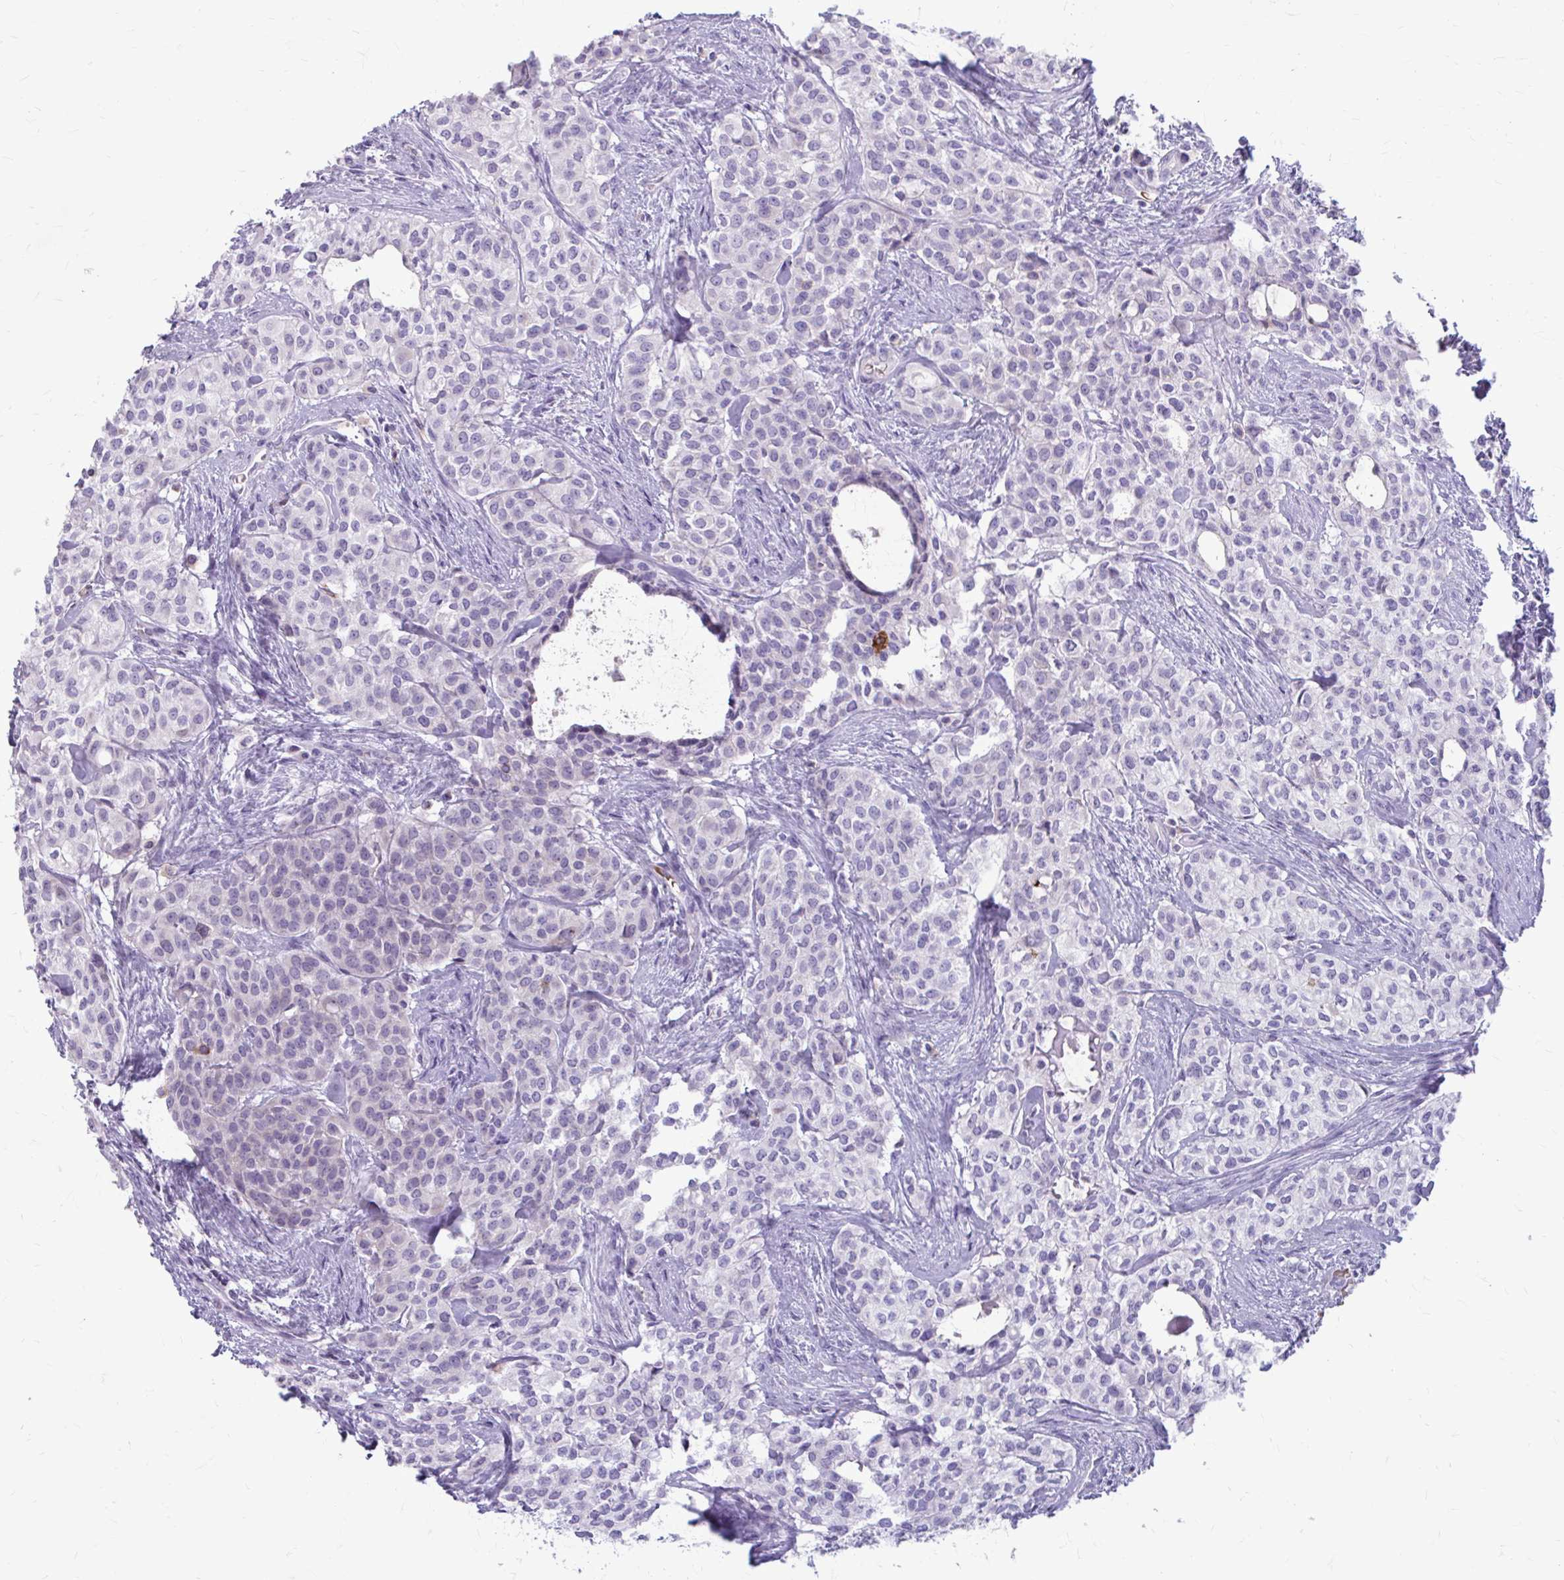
{"staining": {"intensity": "negative", "quantity": "none", "location": "none"}, "tissue": "head and neck cancer", "cell_type": "Tumor cells", "image_type": "cancer", "snomed": [{"axis": "morphology", "description": "Adenocarcinoma, NOS"}, {"axis": "topography", "description": "Head-Neck"}], "caption": "Immunohistochemical staining of head and neck cancer displays no significant positivity in tumor cells.", "gene": "CHIA", "patient": {"sex": "male", "age": 81}}